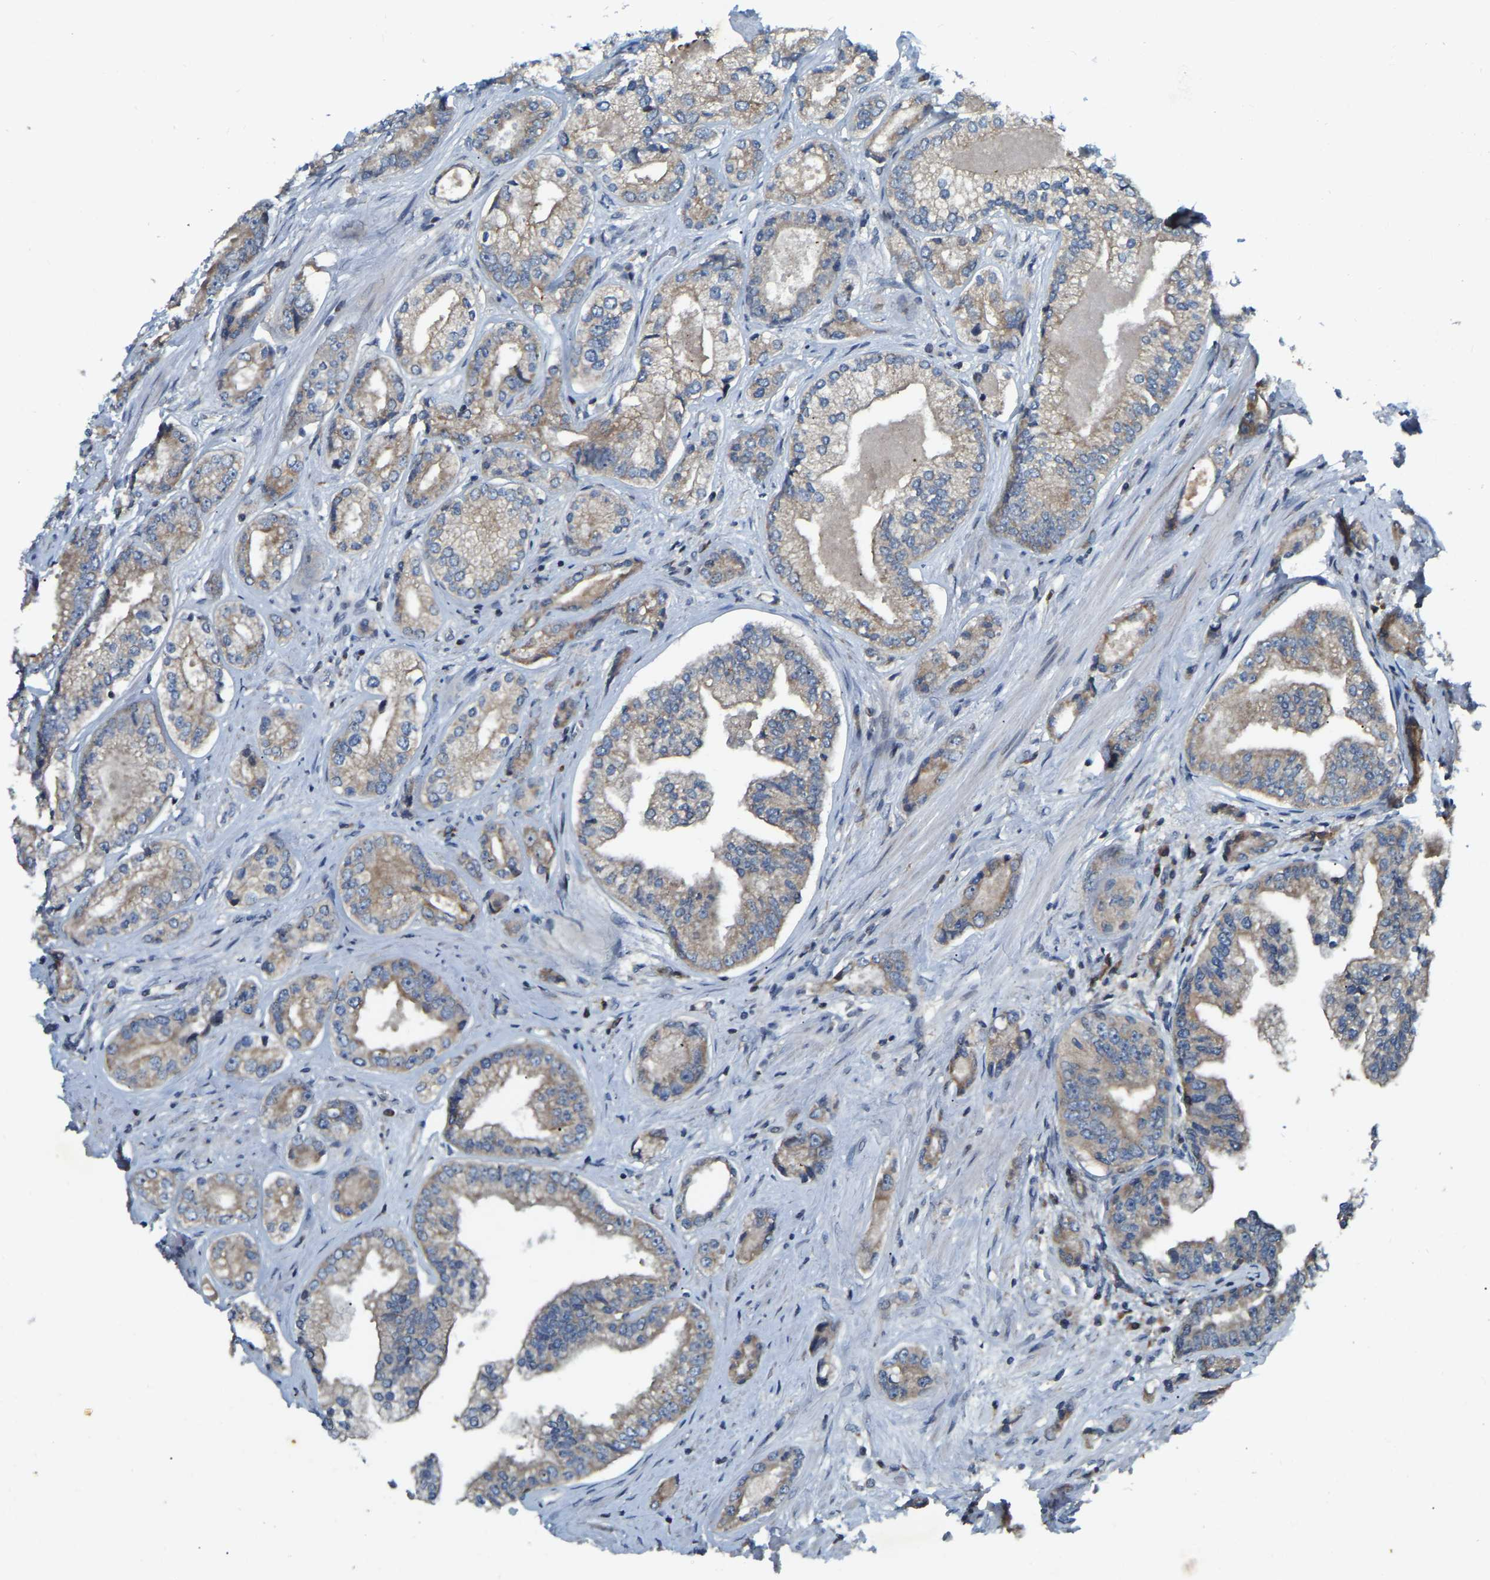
{"staining": {"intensity": "moderate", "quantity": ">75%", "location": "cytoplasmic/membranous"}, "tissue": "prostate cancer", "cell_type": "Tumor cells", "image_type": "cancer", "snomed": [{"axis": "morphology", "description": "Adenocarcinoma, High grade"}, {"axis": "topography", "description": "Prostate"}], "caption": "A histopathology image of human prostate cancer (adenocarcinoma (high-grade)) stained for a protein displays moderate cytoplasmic/membranous brown staining in tumor cells.", "gene": "PARL", "patient": {"sex": "male", "age": 61}}